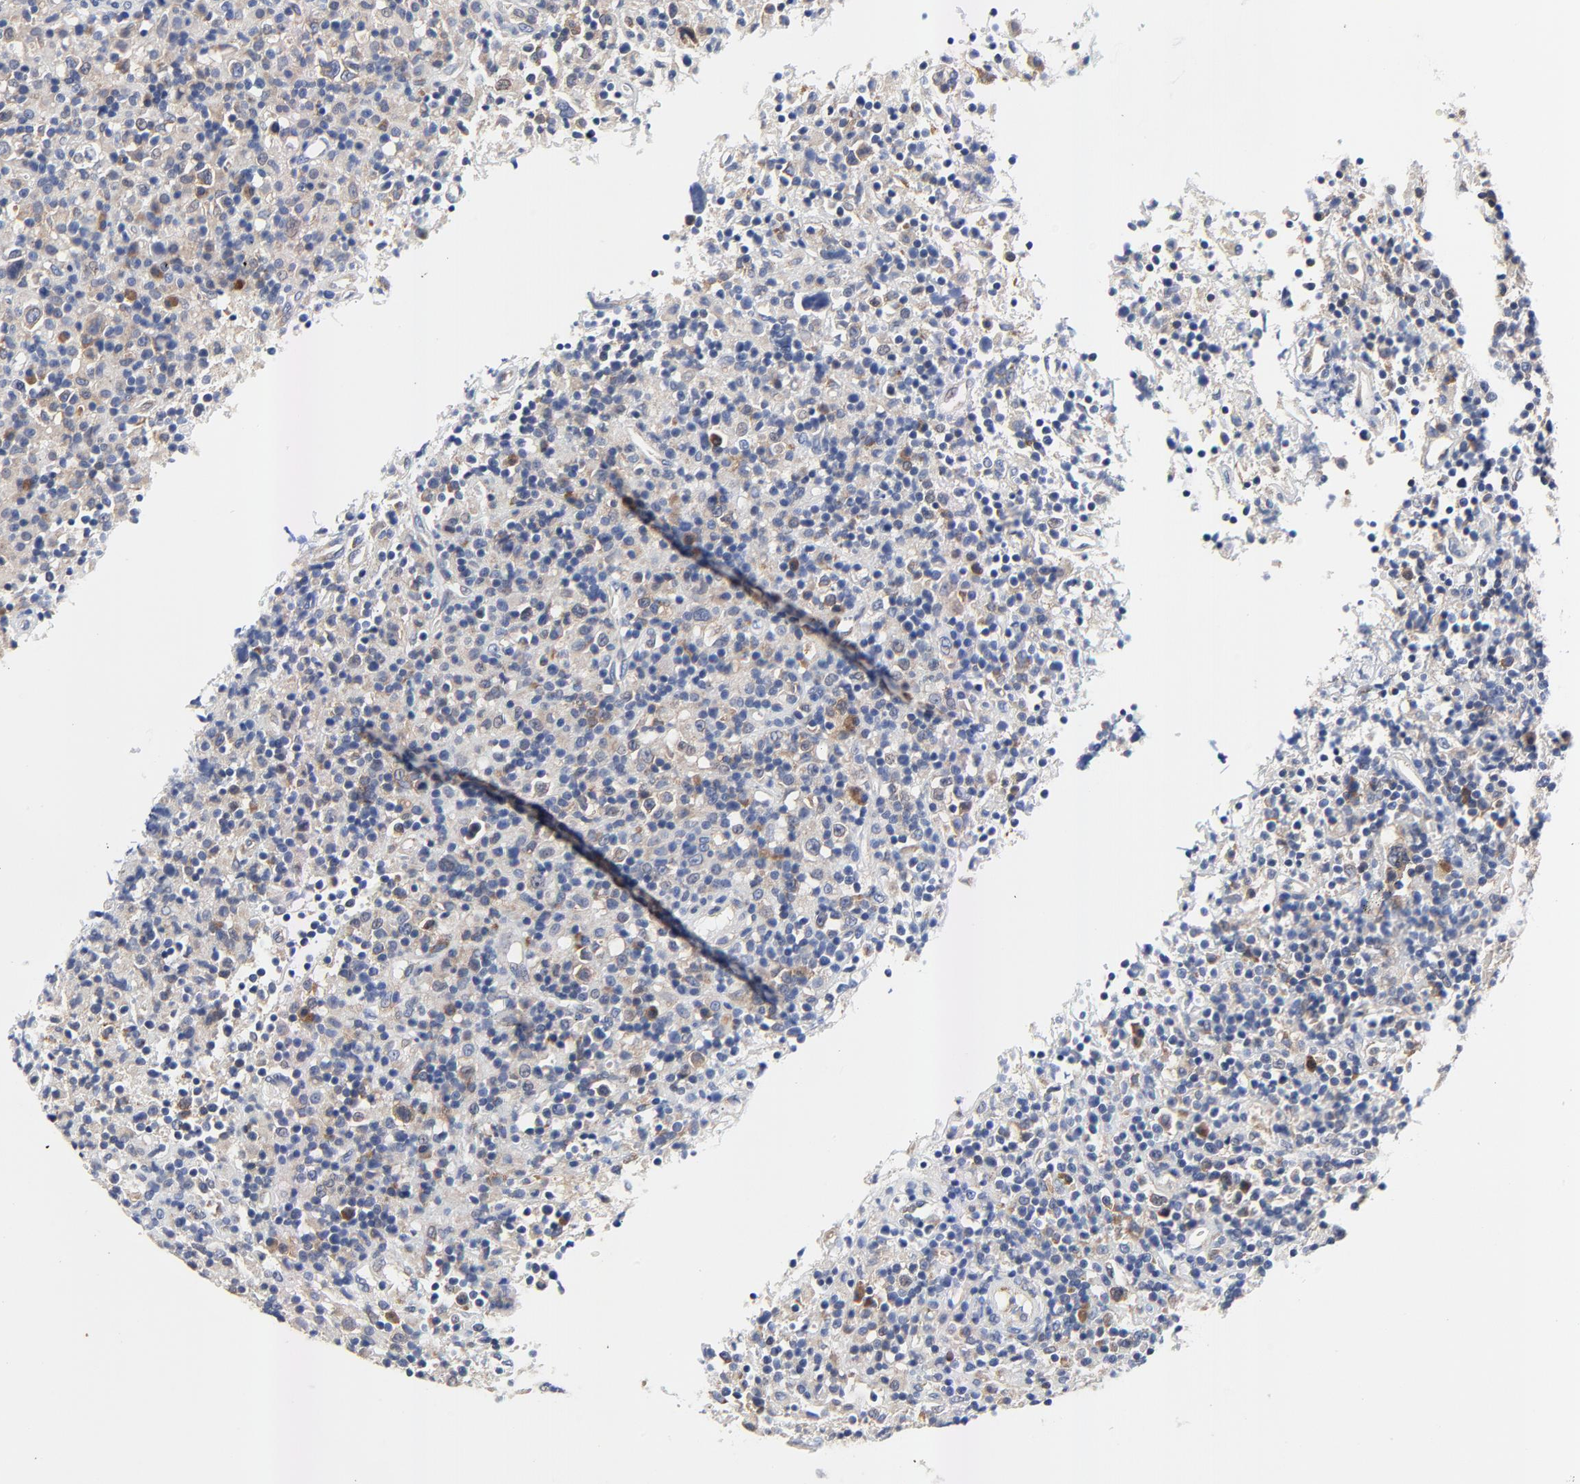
{"staining": {"intensity": "weak", "quantity": "25%-75%", "location": "cytoplasmic/membranous"}, "tissue": "lymphoma", "cell_type": "Tumor cells", "image_type": "cancer", "snomed": [{"axis": "morphology", "description": "Hodgkin's disease, NOS"}, {"axis": "topography", "description": "Lymph node"}], "caption": "Immunohistochemistry (IHC) (DAB) staining of Hodgkin's disease demonstrates weak cytoplasmic/membranous protein expression in about 25%-75% of tumor cells. (DAB IHC, brown staining for protein, blue staining for nuclei).", "gene": "VAV2", "patient": {"sex": "male", "age": 46}}